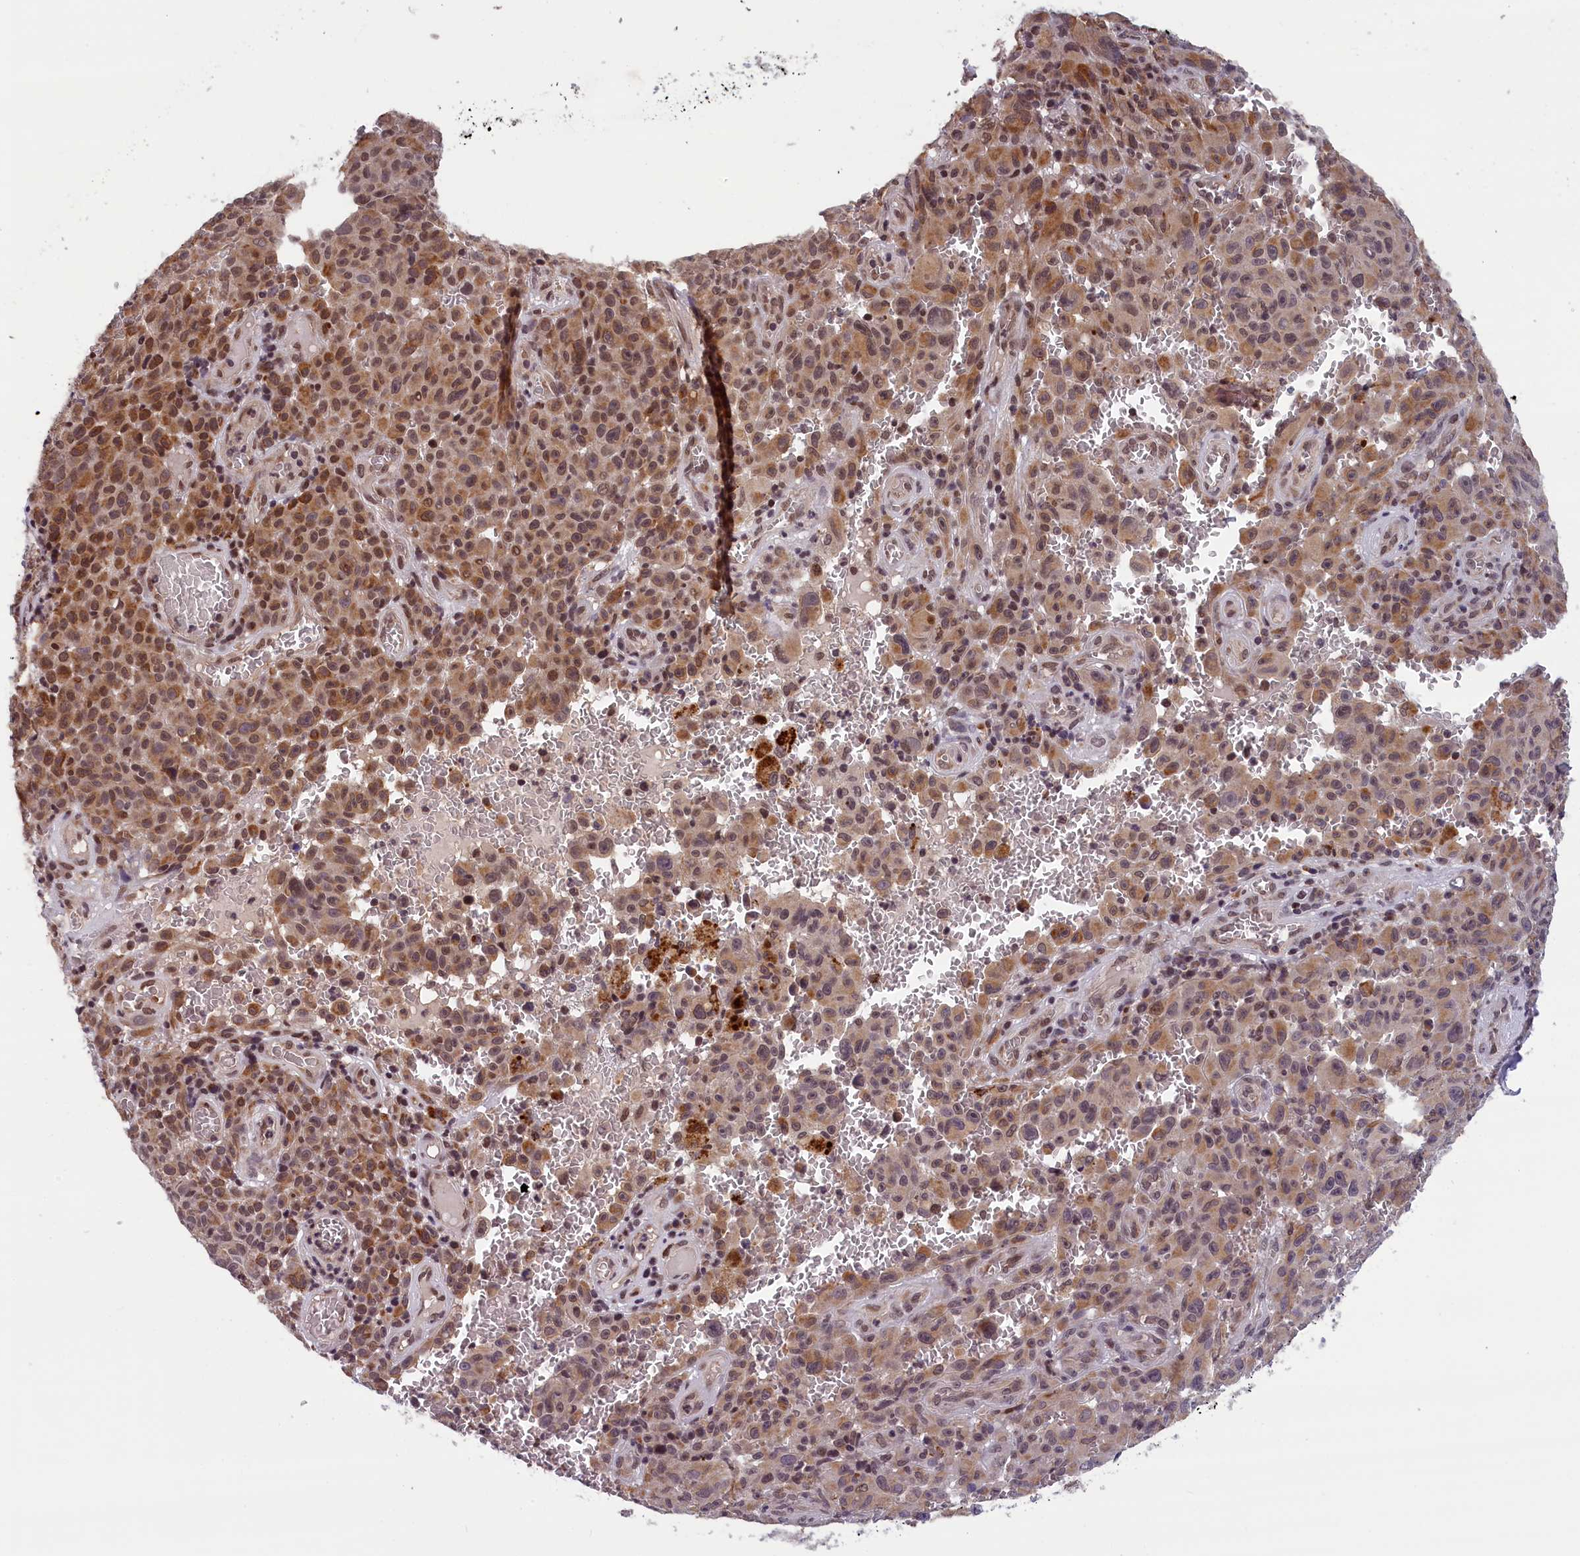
{"staining": {"intensity": "moderate", "quantity": ">75%", "location": "cytoplasmic/membranous,nuclear"}, "tissue": "melanoma", "cell_type": "Tumor cells", "image_type": "cancer", "snomed": [{"axis": "morphology", "description": "Malignant melanoma, NOS"}, {"axis": "topography", "description": "Skin"}], "caption": "An IHC photomicrograph of tumor tissue is shown. Protein staining in brown highlights moderate cytoplasmic/membranous and nuclear positivity in malignant melanoma within tumor cells.", "gene": "KCNK6", "patient": {"sex": "female", "age": 82}}